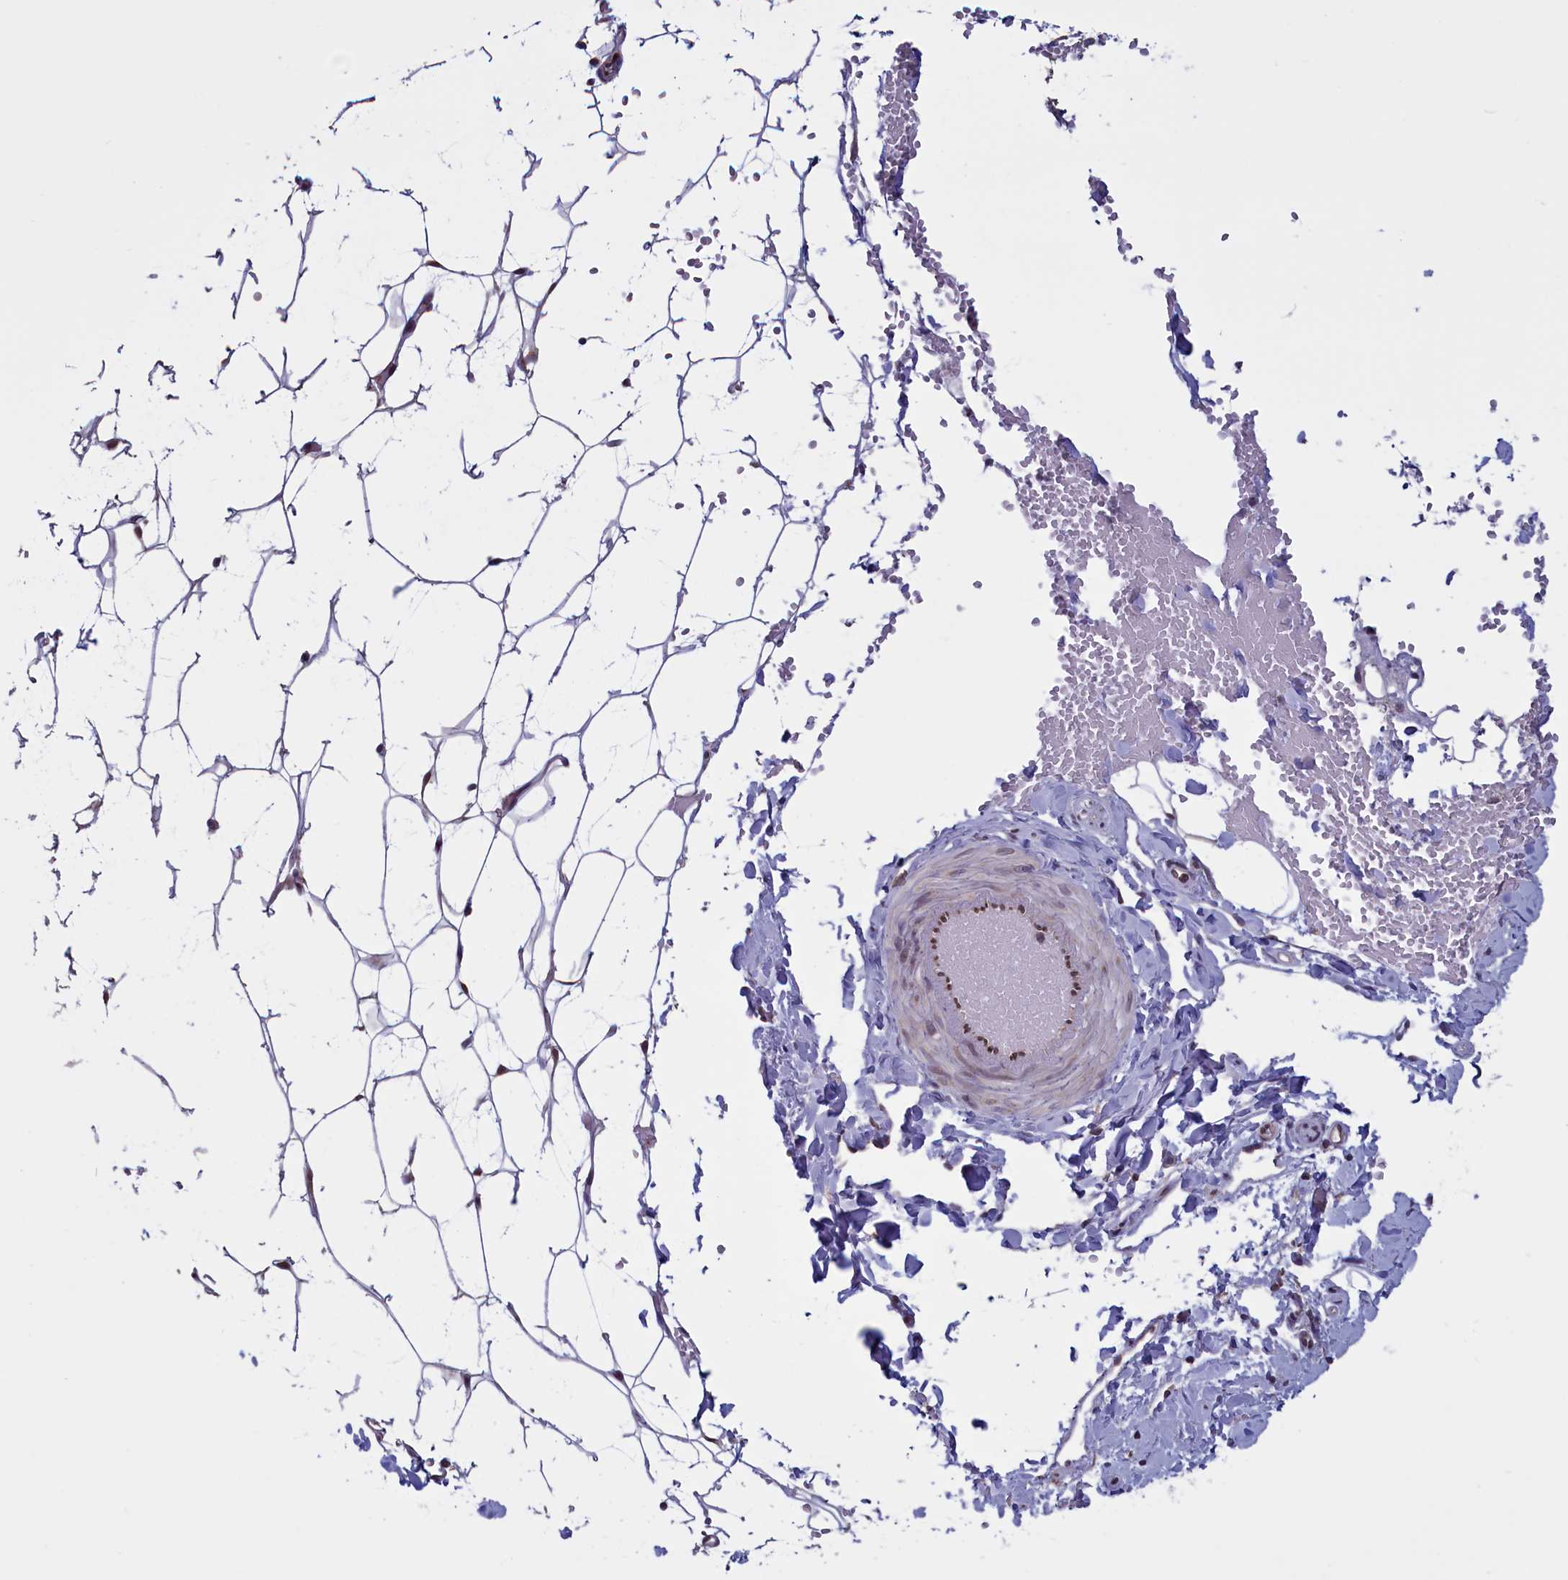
{"staining": {"intensity": "moderate", "quantity": ">75%", "location": "cytoplasmic/membranous"}, "tissue": "adipose tissue", "cell_type": "Adipocytes", "image_type": "normal", "snomed": [{"axis": "morphology", "description": "Normal tissue, NOS"}, {"axis": "topography", "description": "Breast"}], "caption": "Protein staining exhibits moderate cytoplasmic/membranous expression in about >75% of adipocytes in unremarkable adipose tissue.", "gene": "PARS2", "patient": {"sex": "female", "age": 23}}